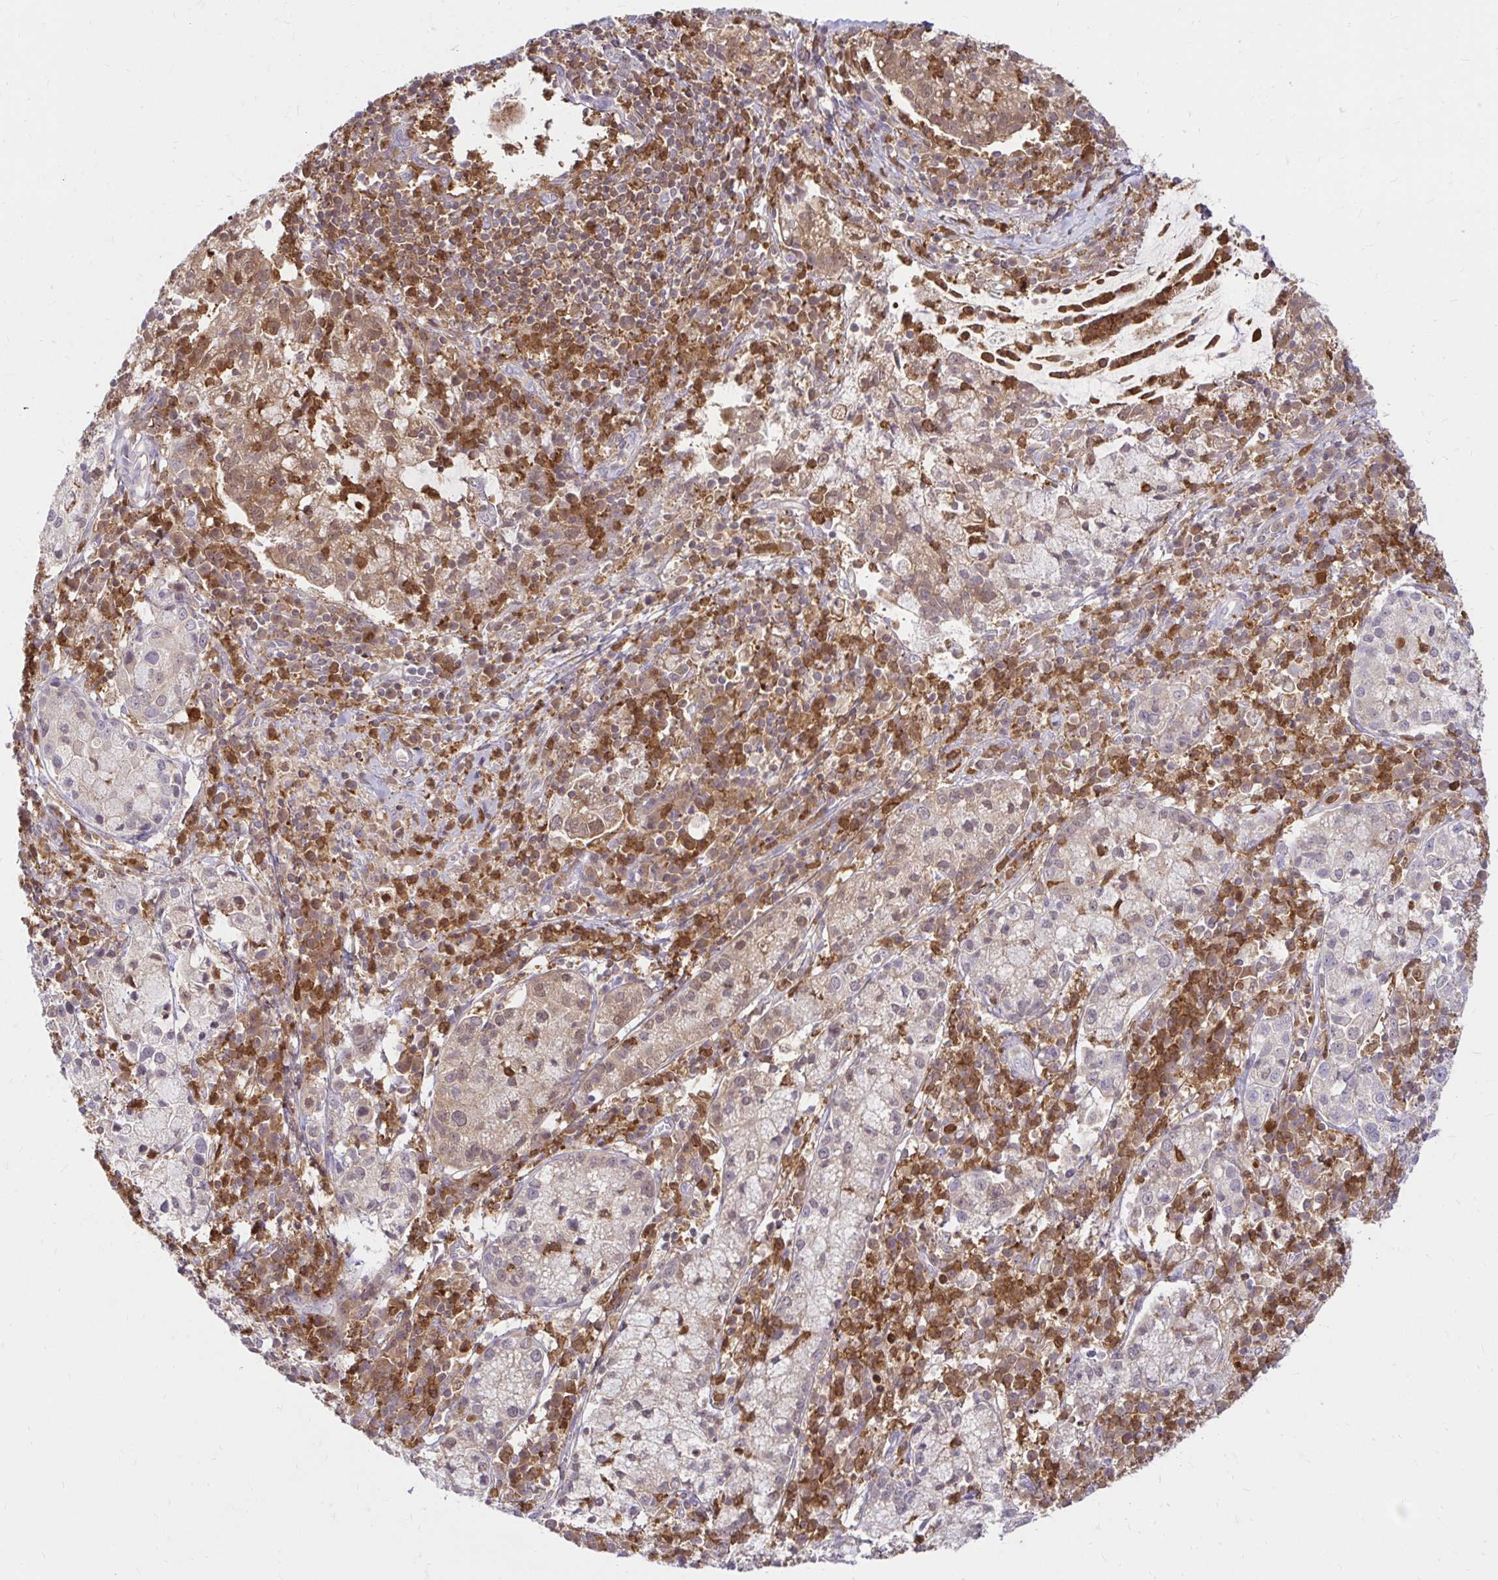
{"staining": {"intensity": "weak", "quantity": ">75%", "location": "cytoplasmic/membranous,nuclear"}, "tissue": "cervical cancer", "cell_type": "Tumor cells", "image_type": "cancer", "snomed": [{"axis": "morphology", "description": "Normal tissue, NOS"}, {"axis": "morphology", "description": "Adenocarcinoma, NOS"}, {"axis": "topography", "description": "Cervix"}], "caption": "Brown immunohistochemical staining in adenocarcinoma (cervical) exhibits weak cytoplasmic/membranous and nuclear positivity in approximately >75% of tumor cells. Nuclei are stained in blue.", "gene": "PYCARD", "patient": {"sex": "female", "age": 44}}